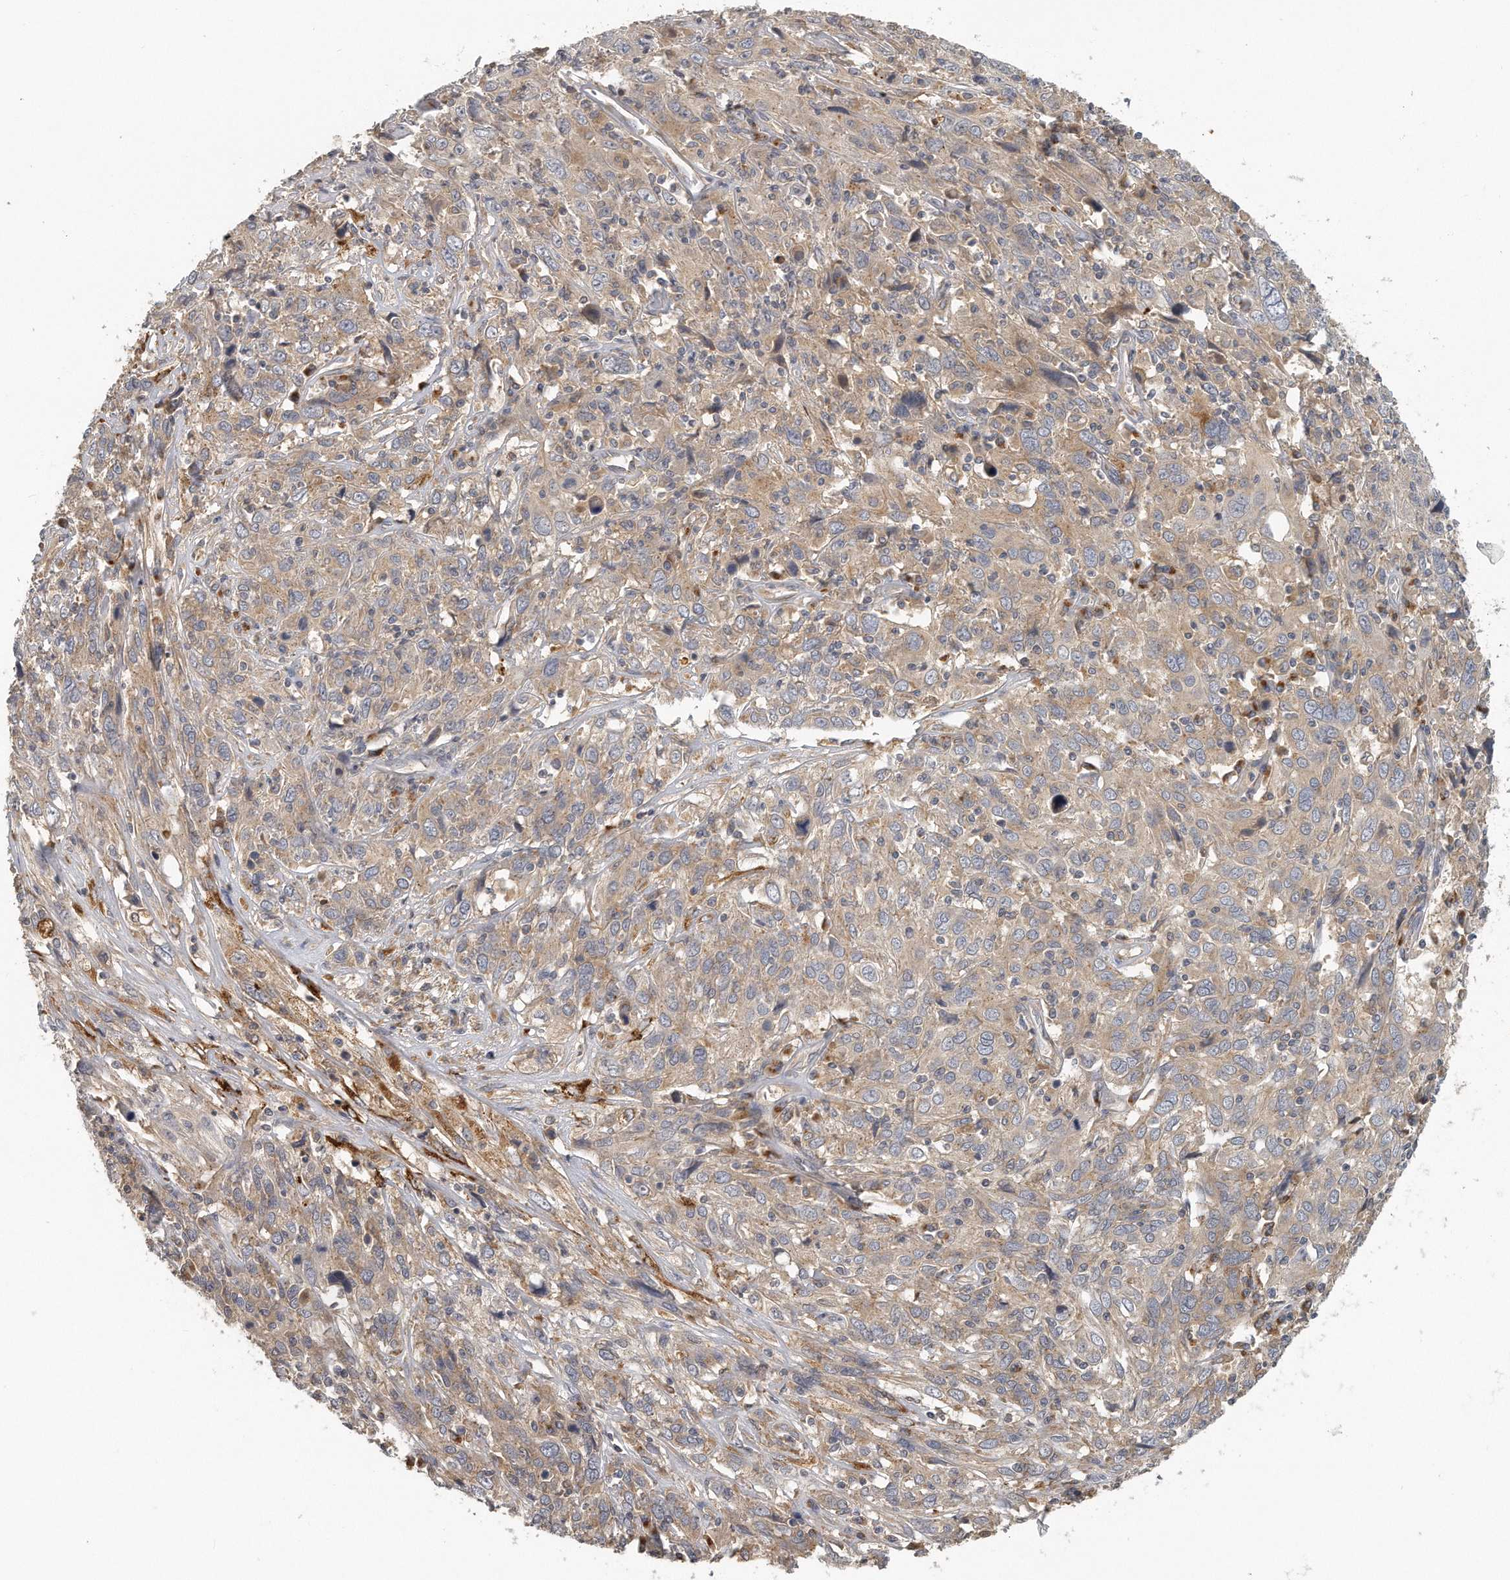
{"staining": {"intensity": "weak", "quantity": ">75%", "location": "cytoplasmic/membranous"}, "tissue": "cervical cancer", "cell_type": "Tumor cells", "image_type": "cancer", "snomed": [{"axis": "morphology", "description": "Squamous cell carcinoma, NOS"}, {"axis": "topography", "description": "Cervix"}], "caption": "A brown stain labels weak cytoplasmic/membranous expression of a protein in human cervical cancer (squamous cell carcinoma) tumor cells.", "gene": "TRAPPC14", "patient": {"sex": "female", "age": 46}}